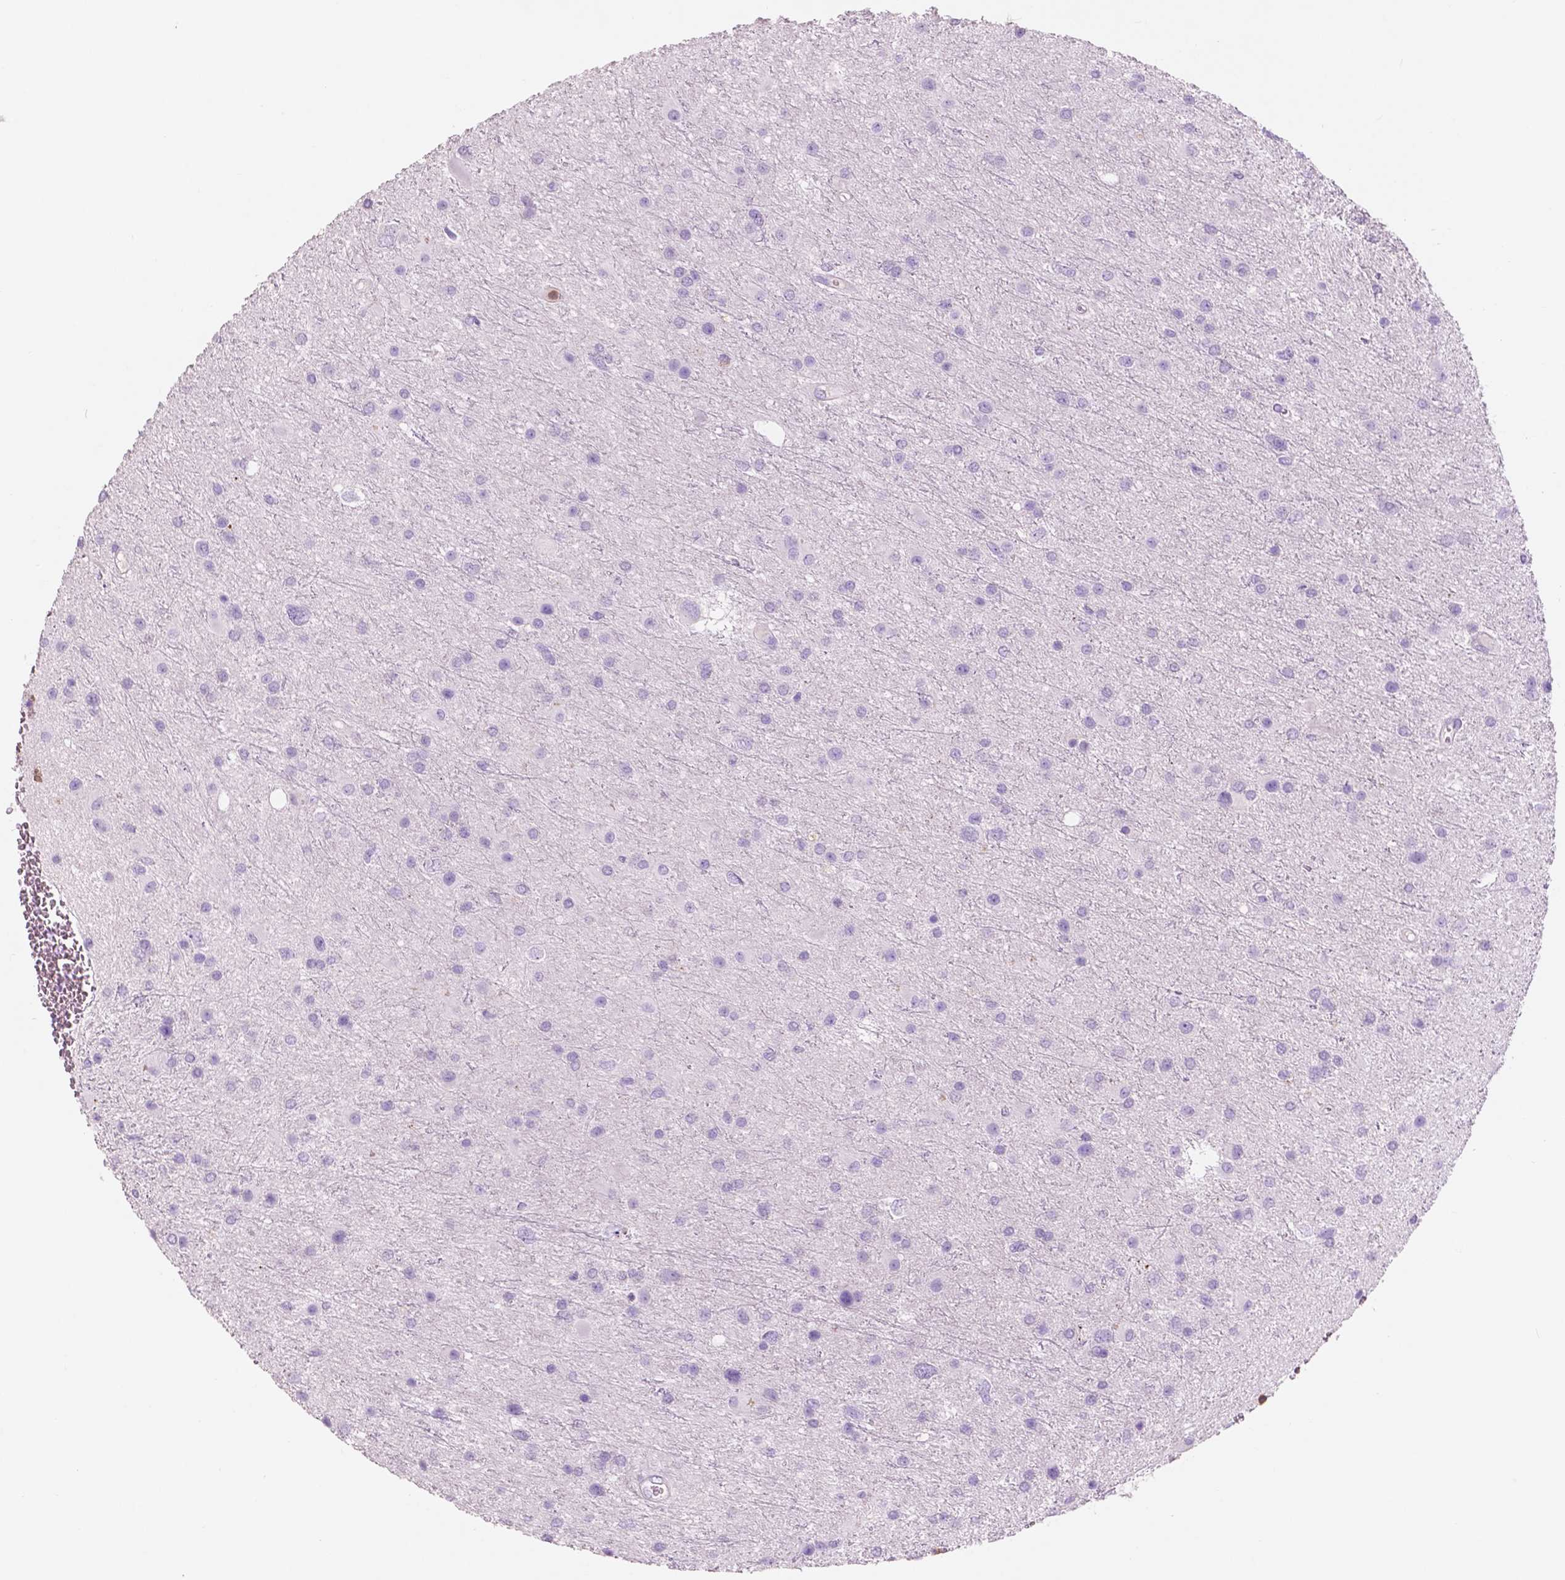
{"staining": {"intensity": "negative", "quantity": "none", "location": "none"}, "tissue": "glioma", "cell_type": "Tumor cells", "image_type": "cancer", "snomed": [{"axis": "morphology", "description": "Glioma, malignant, Low grade"}, {"axis": "topography", "description": "Brain"}], "caption": "The IHC micrograph has no significant expression in tumor cells of glioma tissue.", "gene": "CUZD1", "patient": {"sex": "female", "age": 32}}